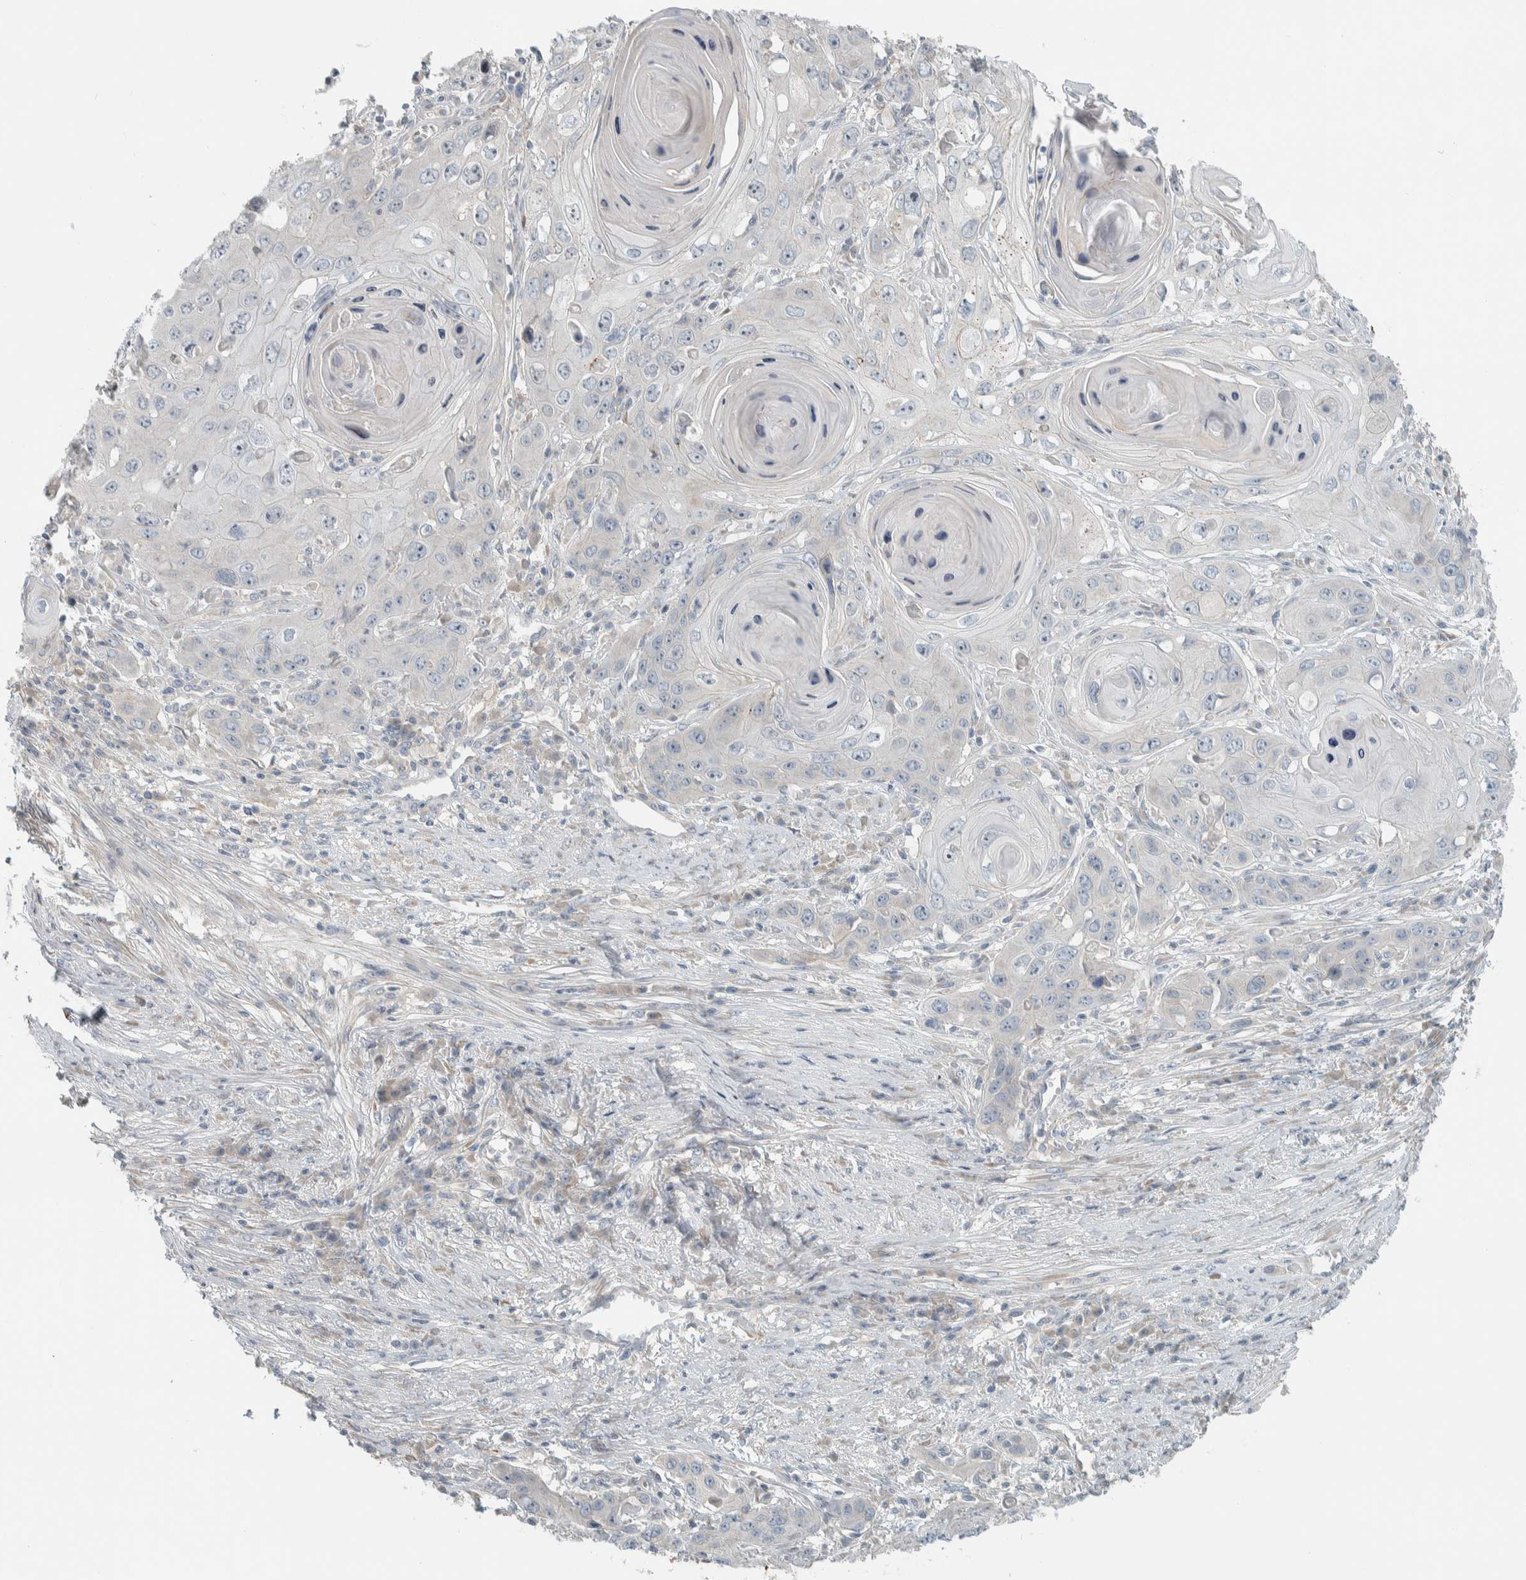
{"staining": {"intensity": "negative", "quantity": "none", "location": "none"}, "tissue": "skin cancer", "cell_type": "Tumor cells", "image_type": "cancer", "snomed": [{"axis": "morphology", "description": "Squamous cell carcinoma, NOS"}, {"axis": "topography", "description": "Skin"}], "caption": "An IHC histopathology image of skin squamous cell carcinoma is shown. There is no staining in tumor cells of skin squamous cell carcinoma.", "gene": "HGS", "patient": {"sex": "male", "age": 55}}